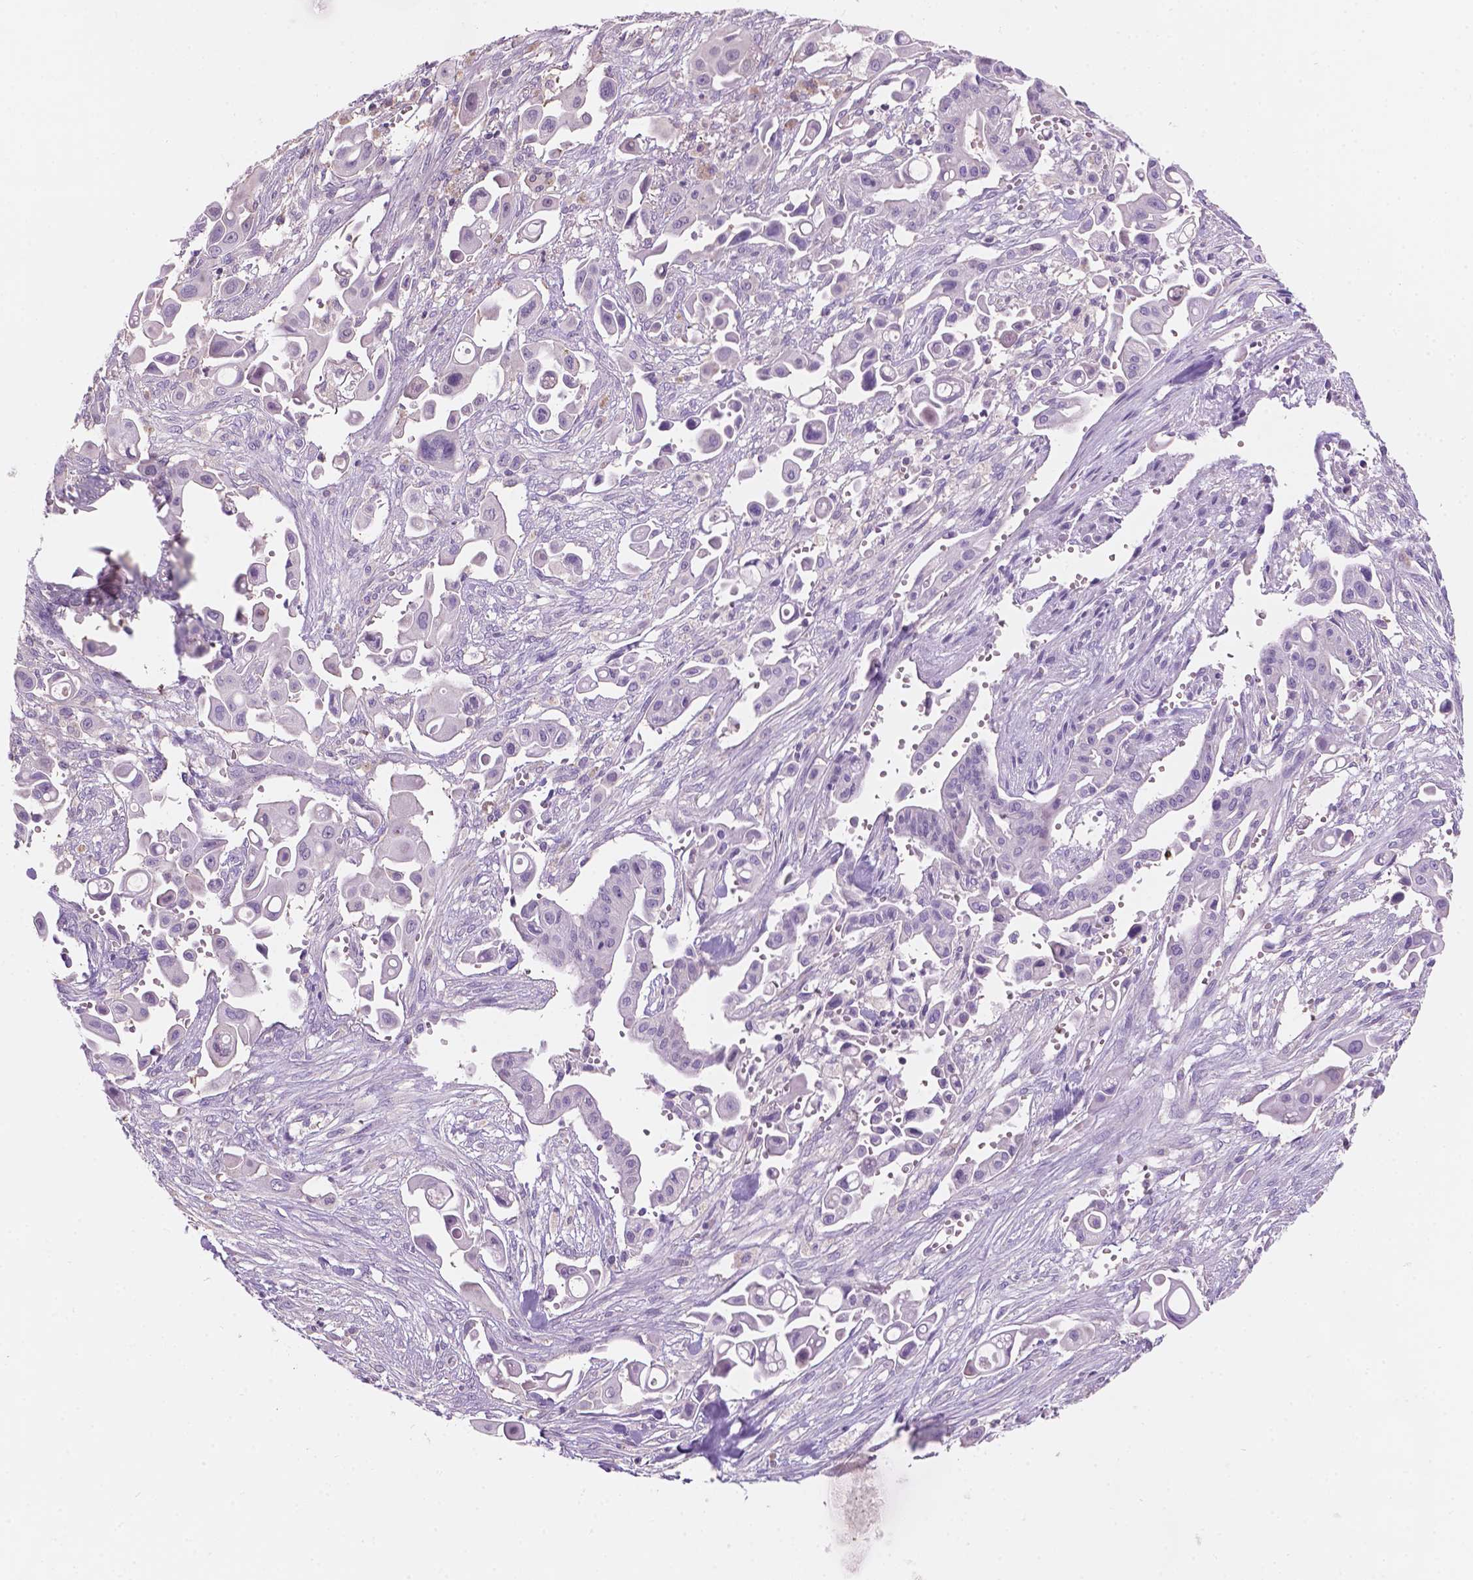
{"staining": {"intensity": "negative", "quantity": "none", "location": "none"}, "tissue": "pancreatic cancer", "cell_type": "Tumor cells", "image_type": "cancer", "snomed": [{"axis": "morphology", "description": "Adenocarcinoma, NOS"}, {"axis": "topography", "description": "Pancreas"}], "caption": "There is no significant positivity in tumor cells of pancreatic adenocarcinoma. (DAB (3,3'-diaminobenzidine) immunohistochemistry with hematoxylin counter stain).", "gene": "SBSN", "patient": {"sex": "male", "age": 50}}